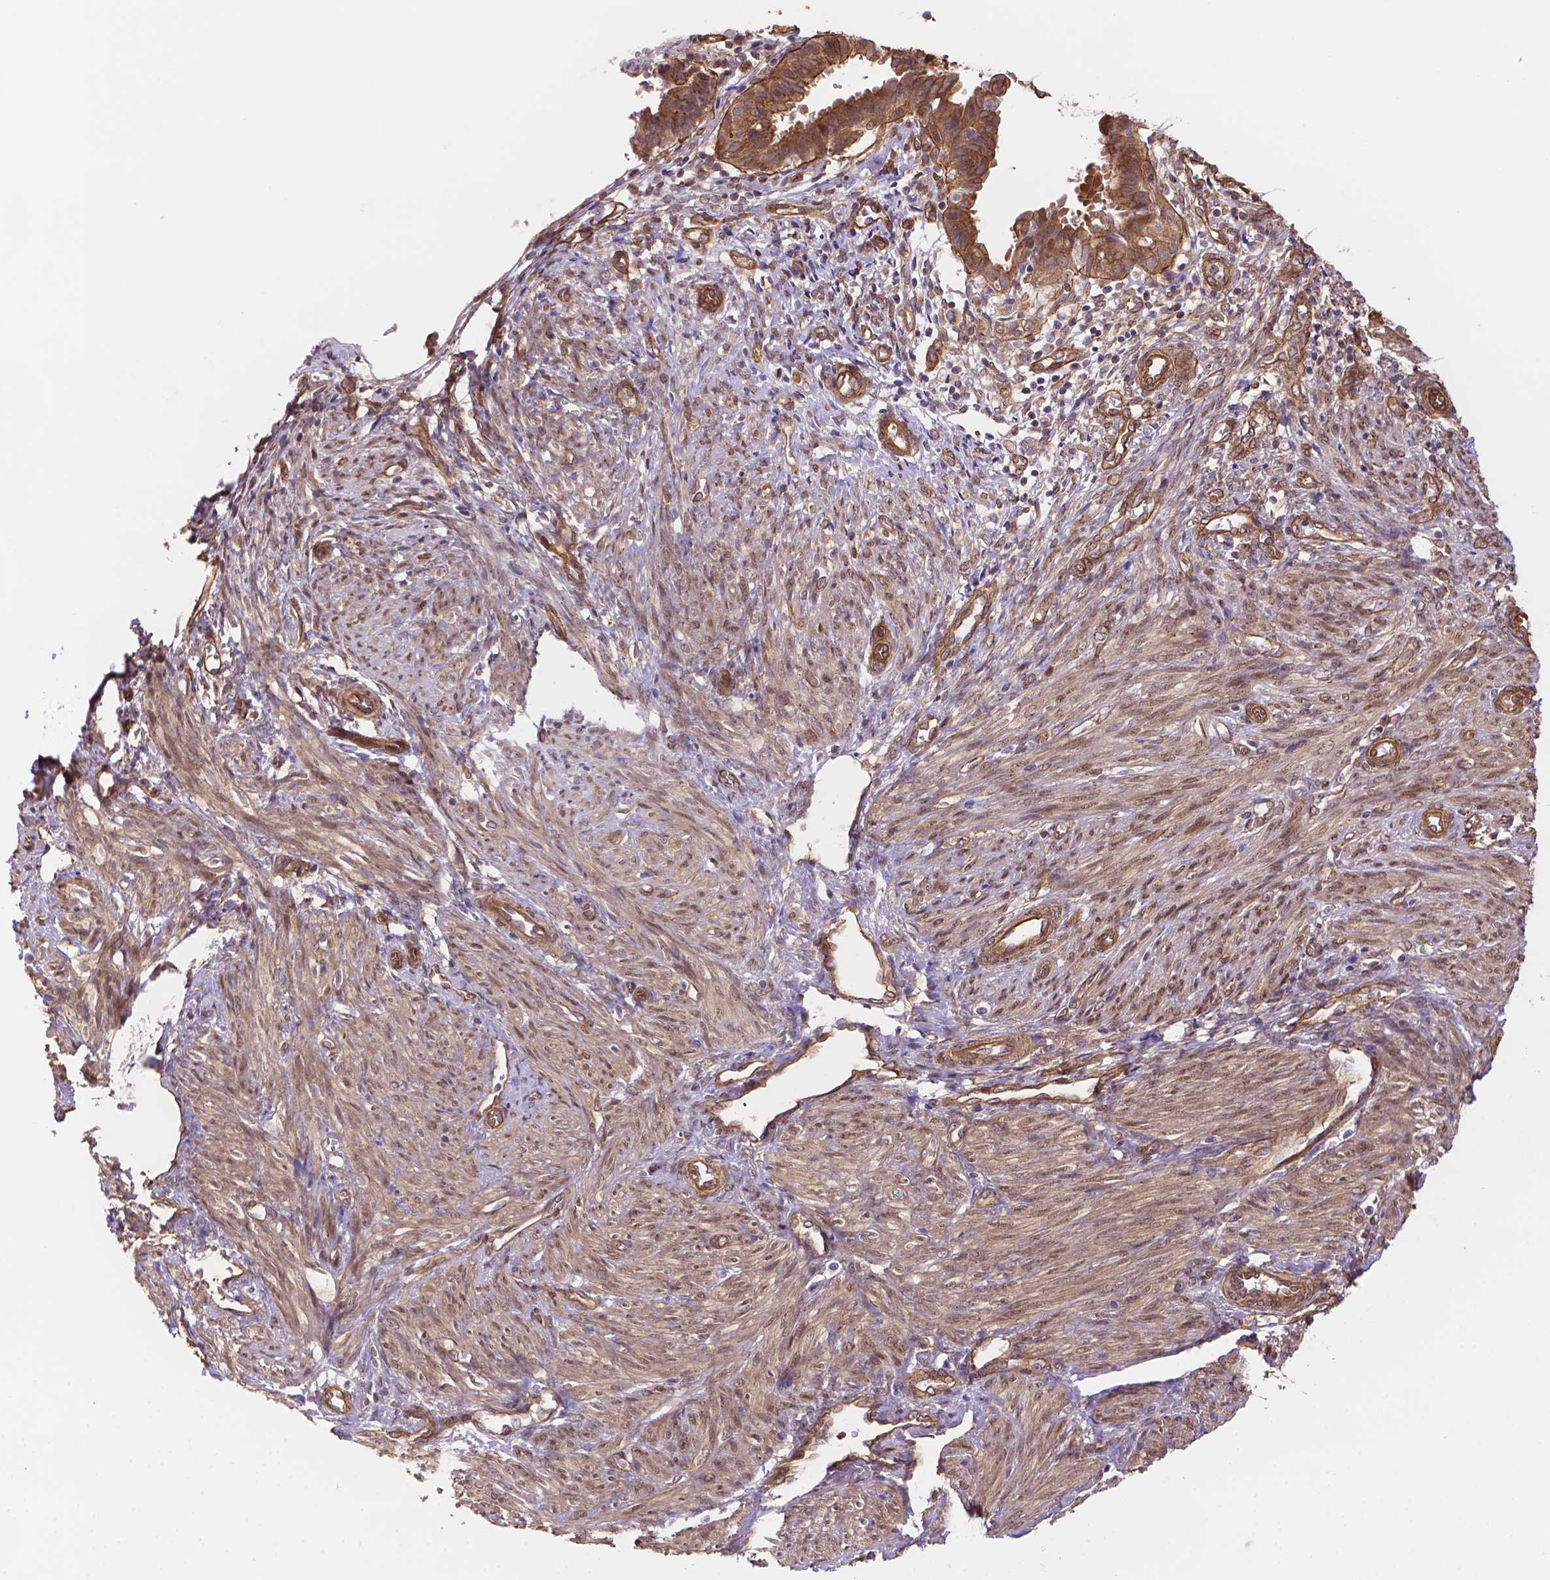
{"staining": {"intensity": "moderate", "quantity": ">75%", "location": "cytoplasmic/membranous"}, "tissue": "endometrial cancer", "cell_type": "Tumor cells", "image_type": "cancer", "snomed": [{"axis": "morphology", "description": "Adenocarcinoma, NOS"}, {"axis": "topography", "description": "Endometrium"}], "caption": "Human endometrial adenocarcinoma stained with a brown dye demonstrates moderate cytoplasmic/membranous positive expression in approximately >75% of tumor cells.", "gene": "YAP1", "patient": {"sex": "female", "age": 68}}